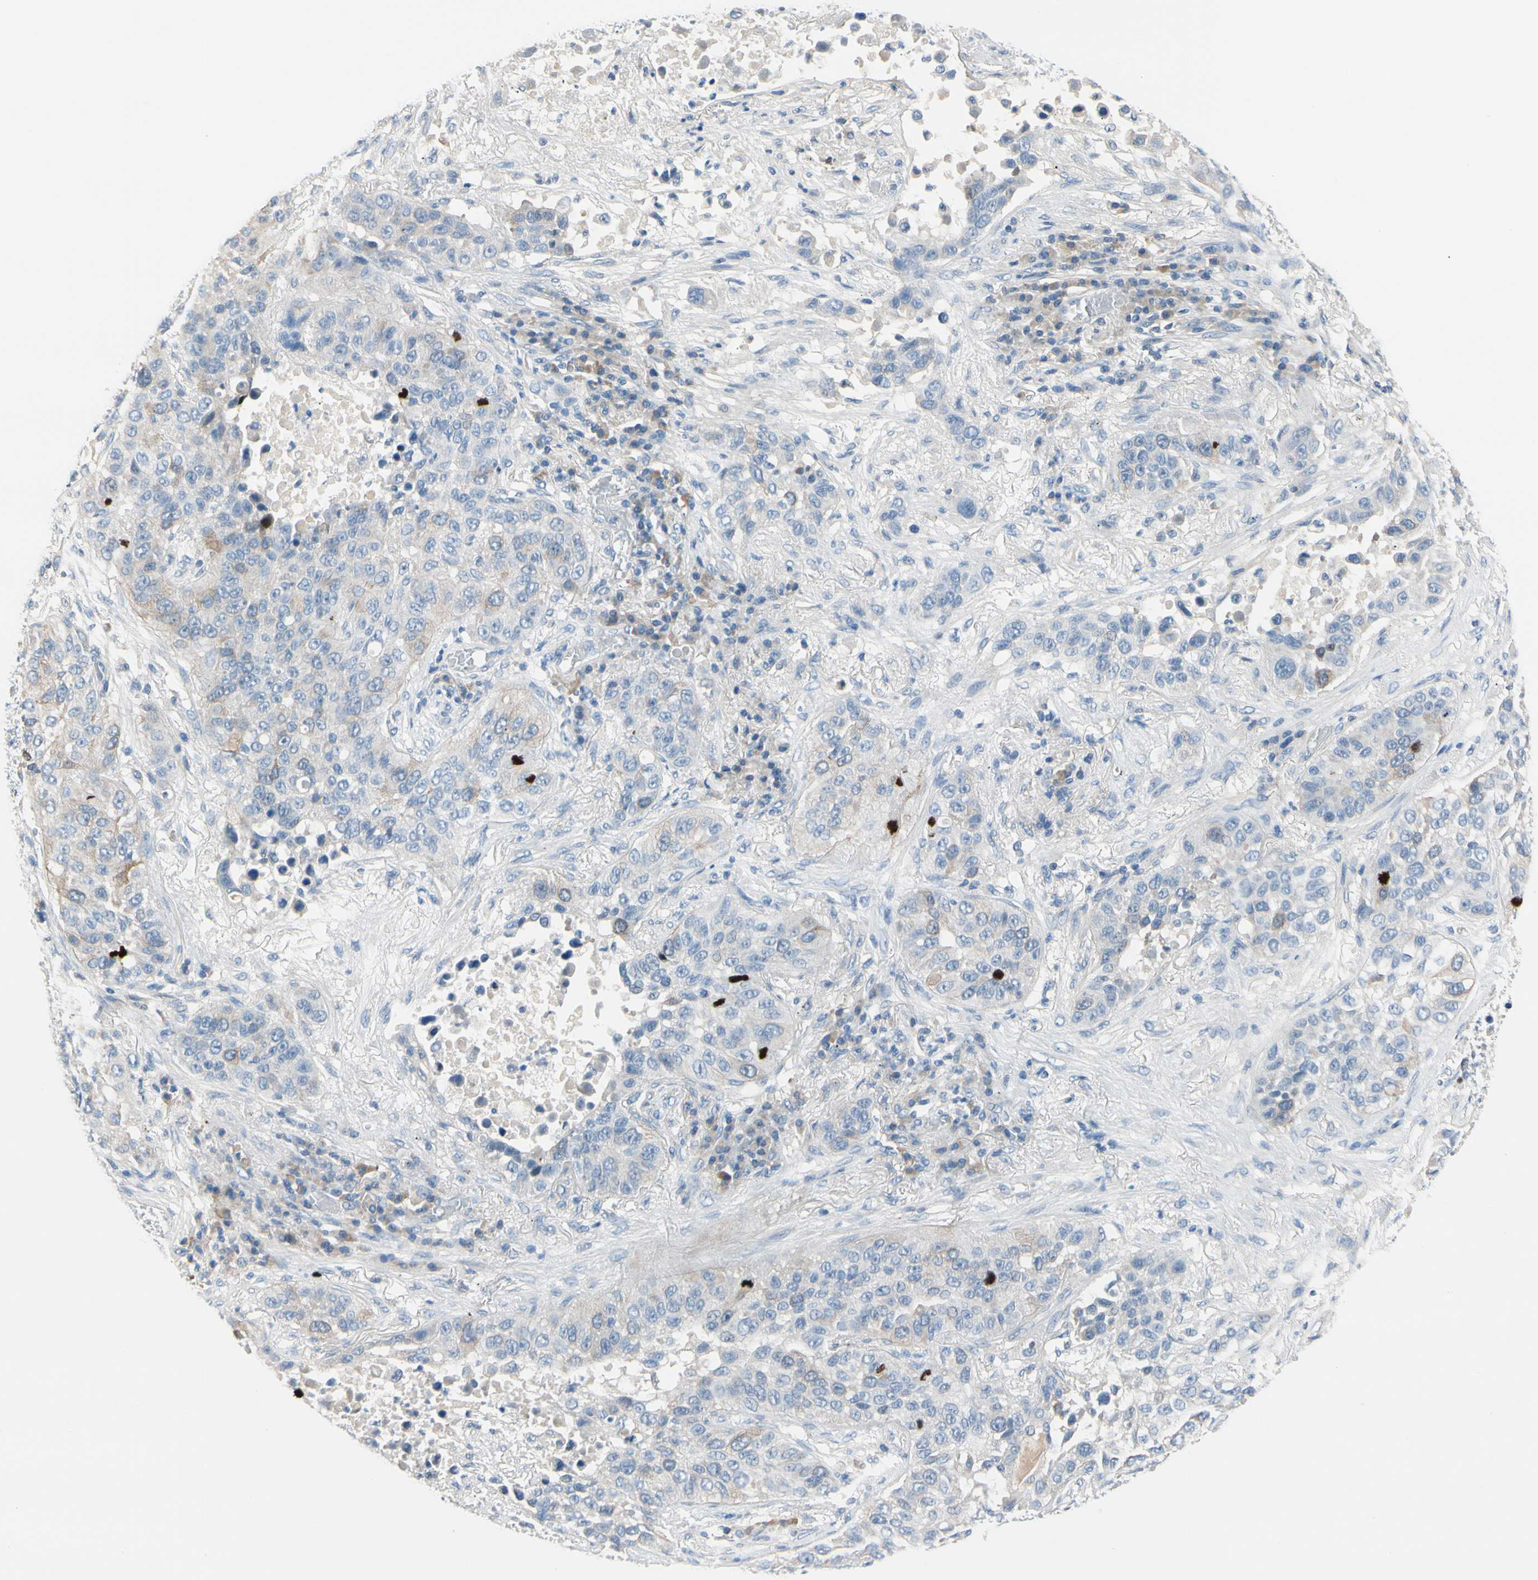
{"staining": {"intensity": "weak", "quantity": "<25%", "location": "cytoplasmic/membranous"}, "tissue": "lung cancer", "cell_type": "Tumor cells", "image_type": "cancer", "snomed": [{"axis": "morphology", "description": "Squamous cell carcinoma, NOS"}, {"axis": "topography", "description": "Lung"}], "caption": "A histopathology image of human lung squamous cell carcinoma is negative for staining in tumor cells. (Stains: DAB immunohistochemistry (IHC) with hematoxylin counter stain, Microscopy: brightfield microscopy at high magnification).", "gene": "CKAP2", "patient": {"sex": "male", "age": 57}}